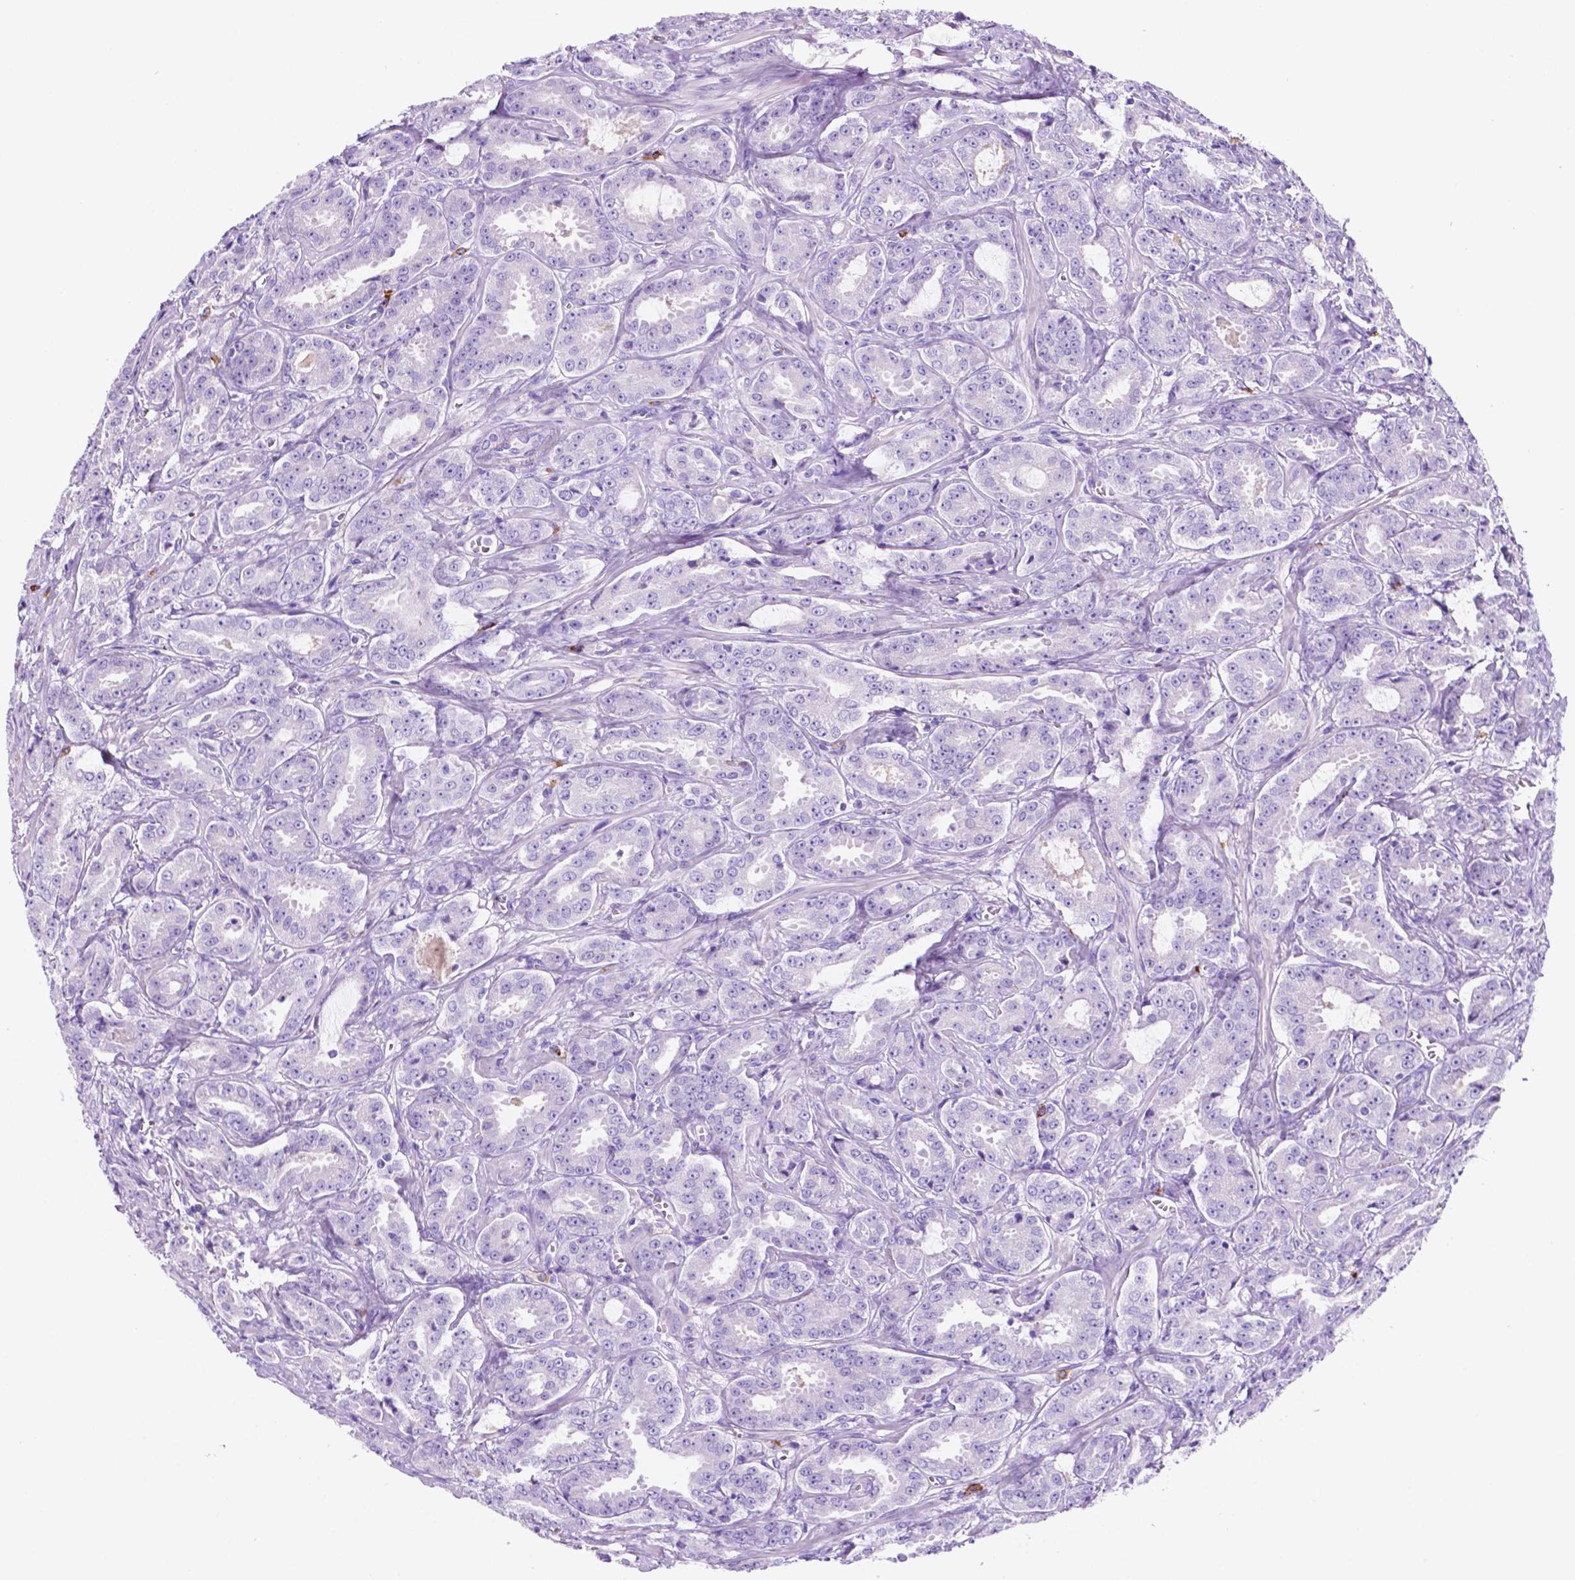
{"staining": {"intensity": "negative", "quantity": "none", "location": "none"}, "tissue": "prostate cancer", "cell_type": "Tumor cells", "image_type": "cancer", "snomed": [{"axis": "morphology", "description": "Adenocarcinoma, High grade"}, {"axis": "topography", "description": "Prostate"}], "caption": "This photomicrograph is of prostate cancer stained with immunohistochemistry to label a protein in brown with the nuclei are counter-stained blue. There is no positivity in tumor cells. The staining is performed using DAB brown chromogen with nuclei counter-stained in using hematoxylin.", "gene": "FOXB2", "patient": {"sex": "male", "age": 64}}